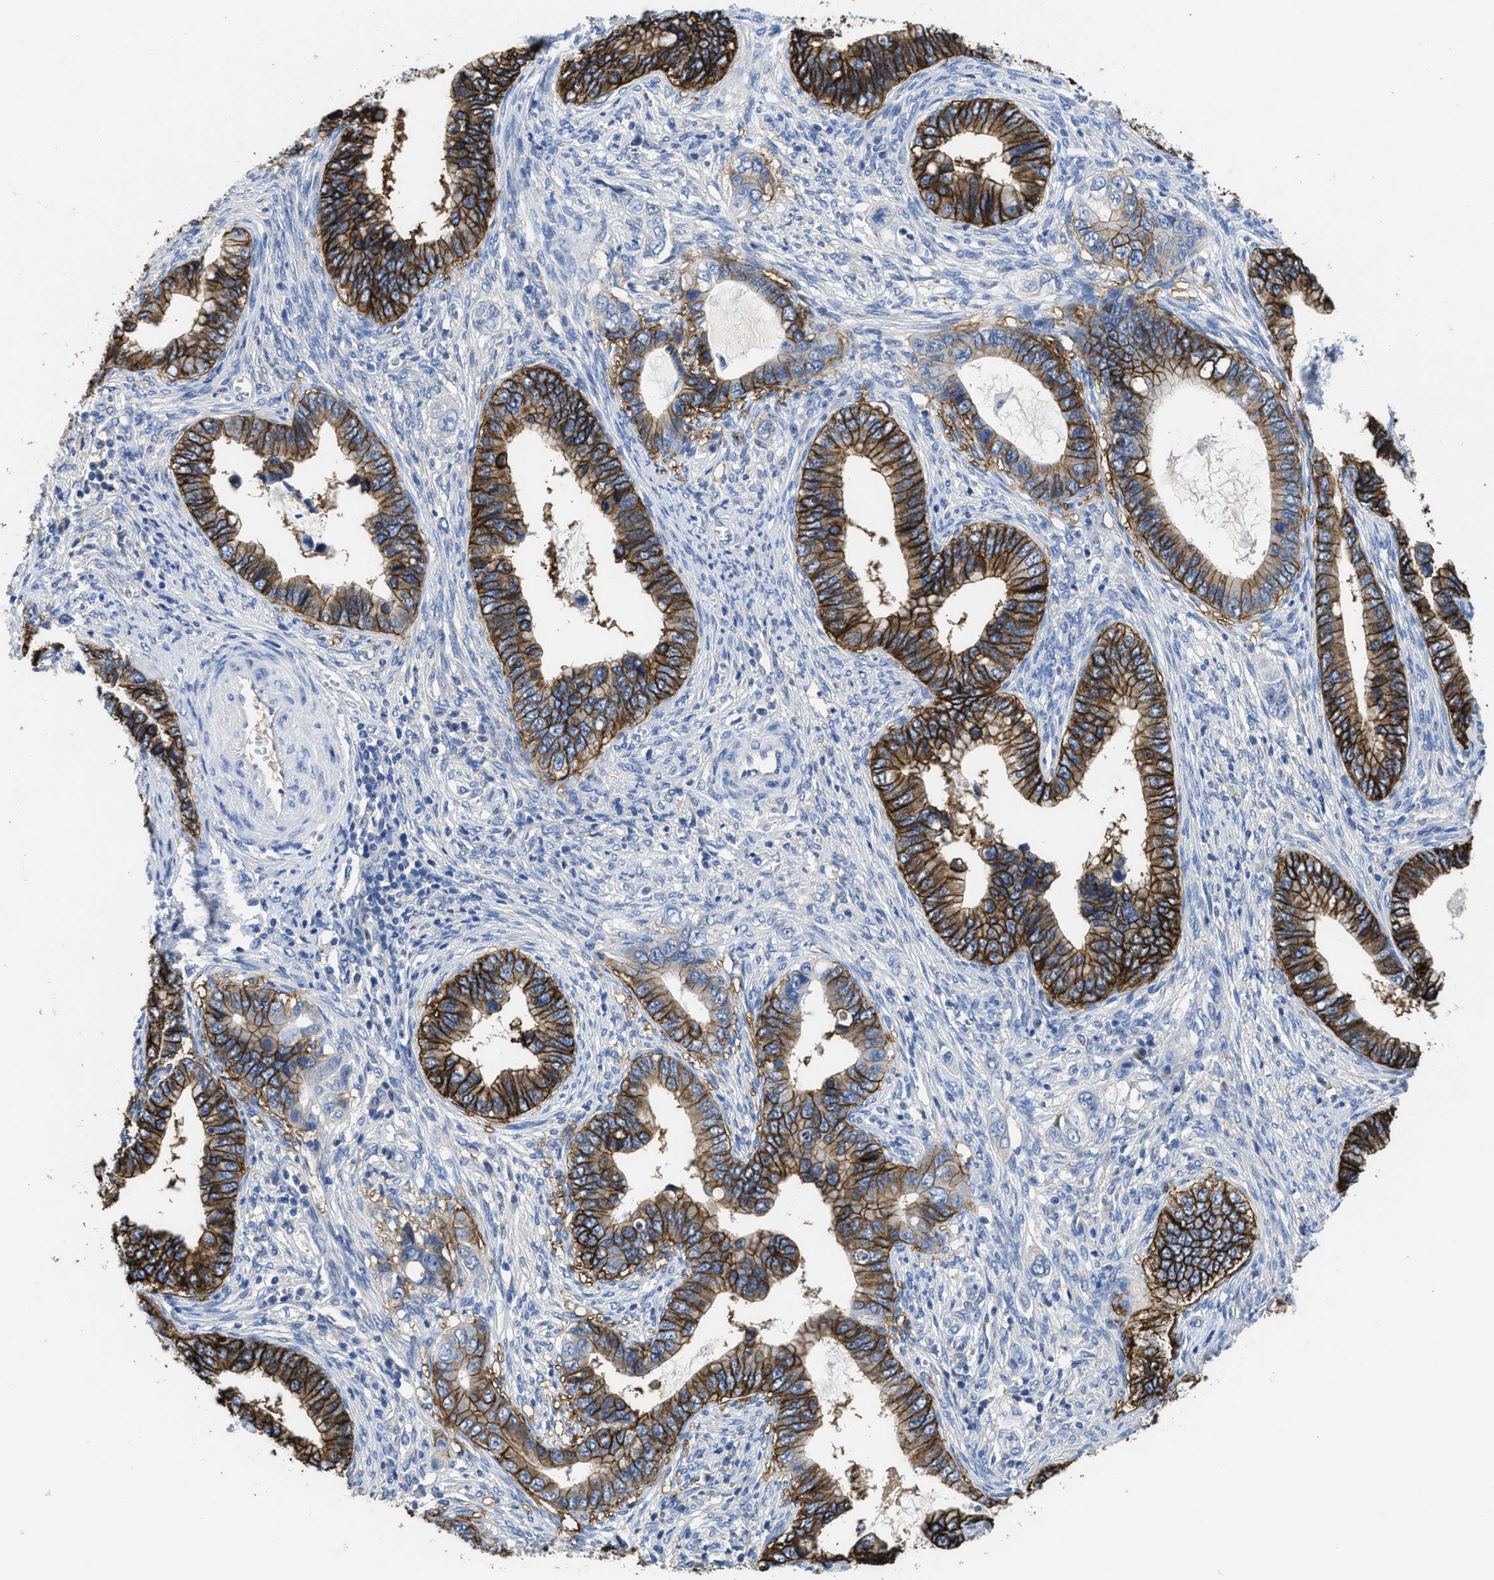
{"staining": {"intensity": "strong", "quantity": ">75%", "location": "cytoplasmic/membranous"}, "tissue": "cervical cancer", "cell_type": "Tumor cells", "image_type": "cancer", "snomed": [{"axis": "morphology", "description": "Adenocarcinoma, NOS"}, {"axis": "topography", "description": "Cervix"}], "caption": "The immunohistochemical stain shows strong cytoplasmic/membranous staining in tumor cells of cervical adenocarcinoma tissue.", "gene": "CA9", "patient": {"sex": "female", "age": 44}}